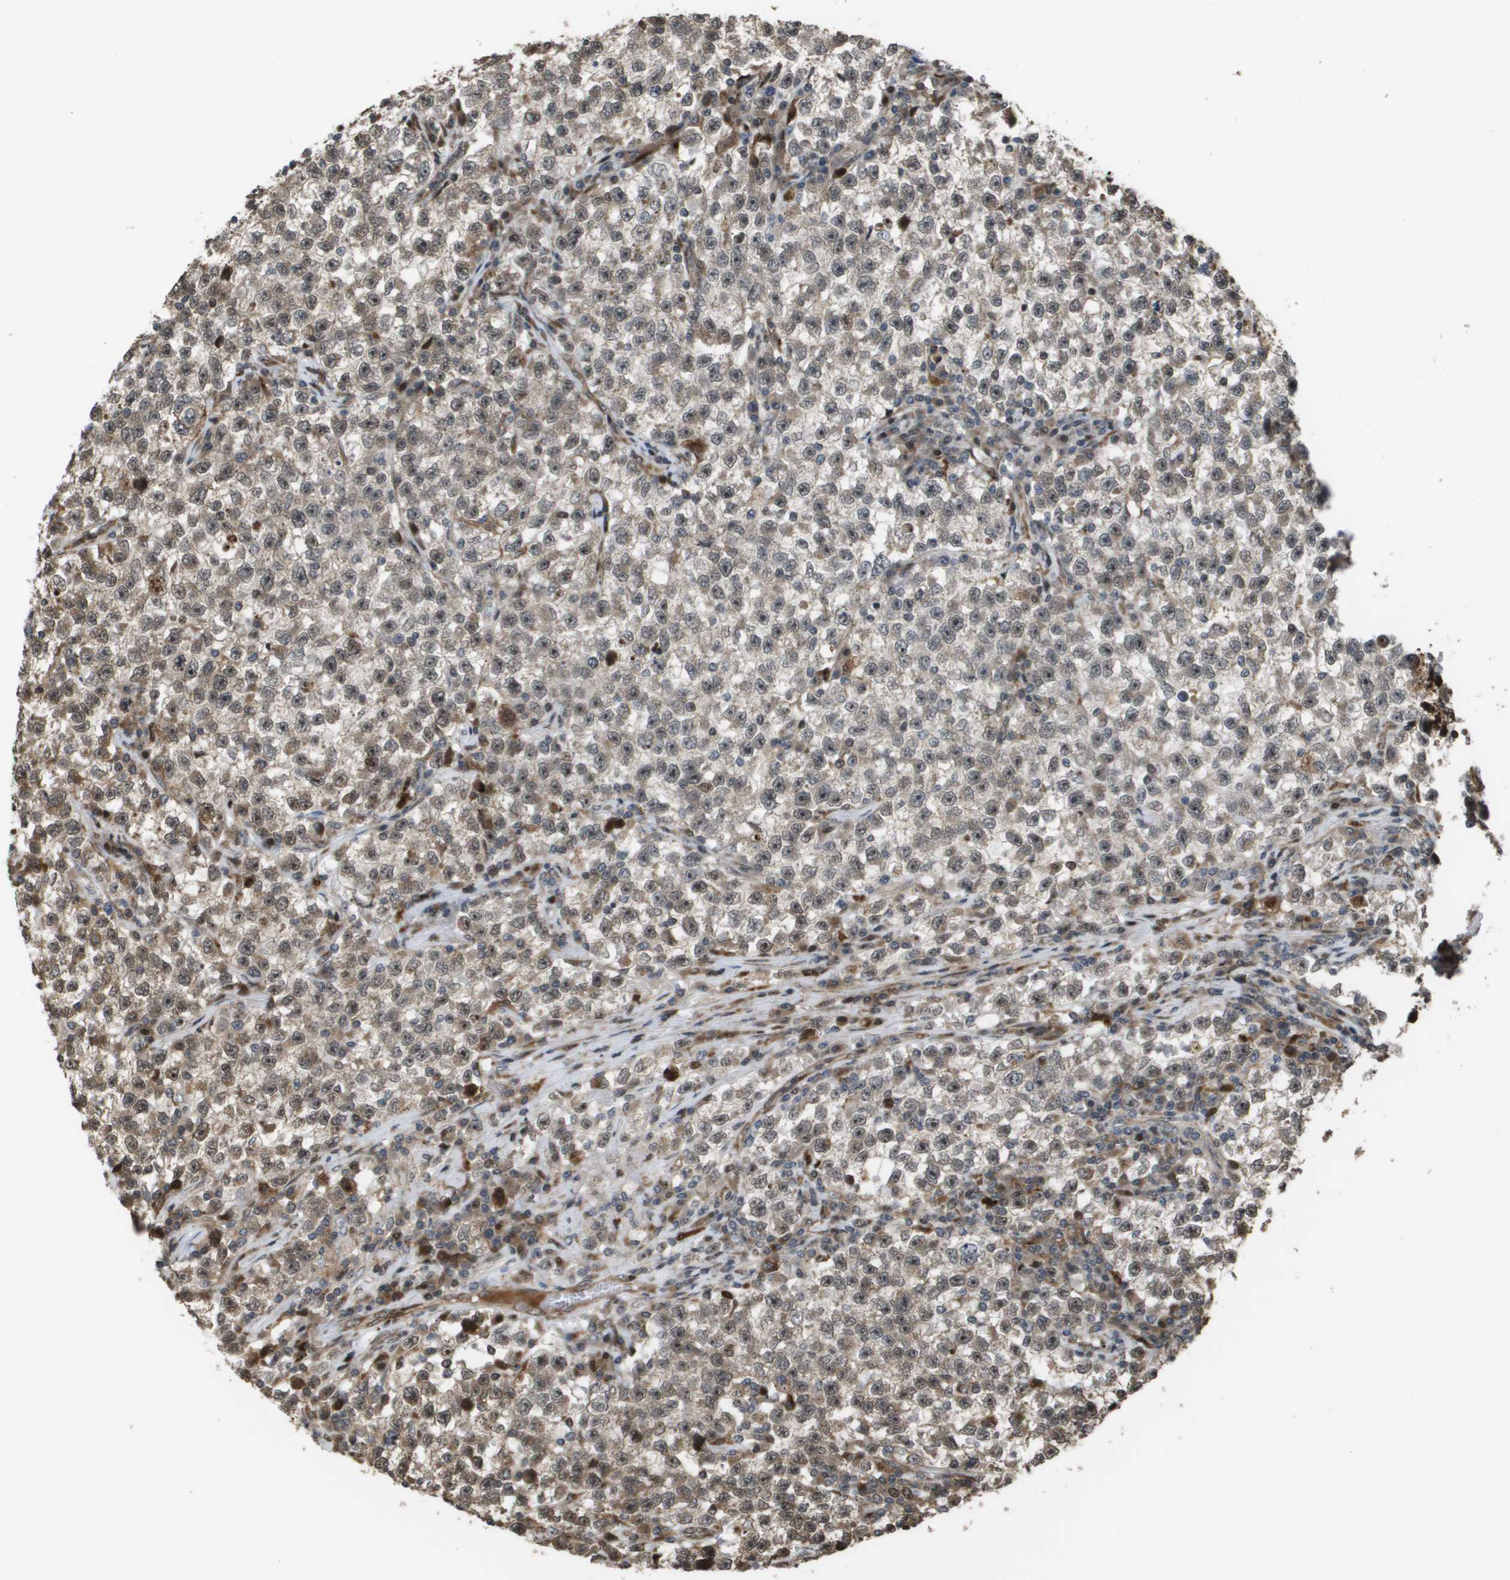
{"staining": {"intensity": "weak", "quantity": "25%-75%", "location": "nuclear"}, "tissue": "testis cancer", "cell_type": "Tumor cells", "image_type": "cancer", "snomed": [{"axis": "morphology", "description": "Seminoma, NOS"}, {"axis": "topography", "description": "Testis"}], "caption": "The image exhibits staining of testis seminoma, revealing weak nuclear protein positivity (brown color) within tumor cells.", "gene": "AXIN2", "patient": {"sex": "male", "age": 22}}